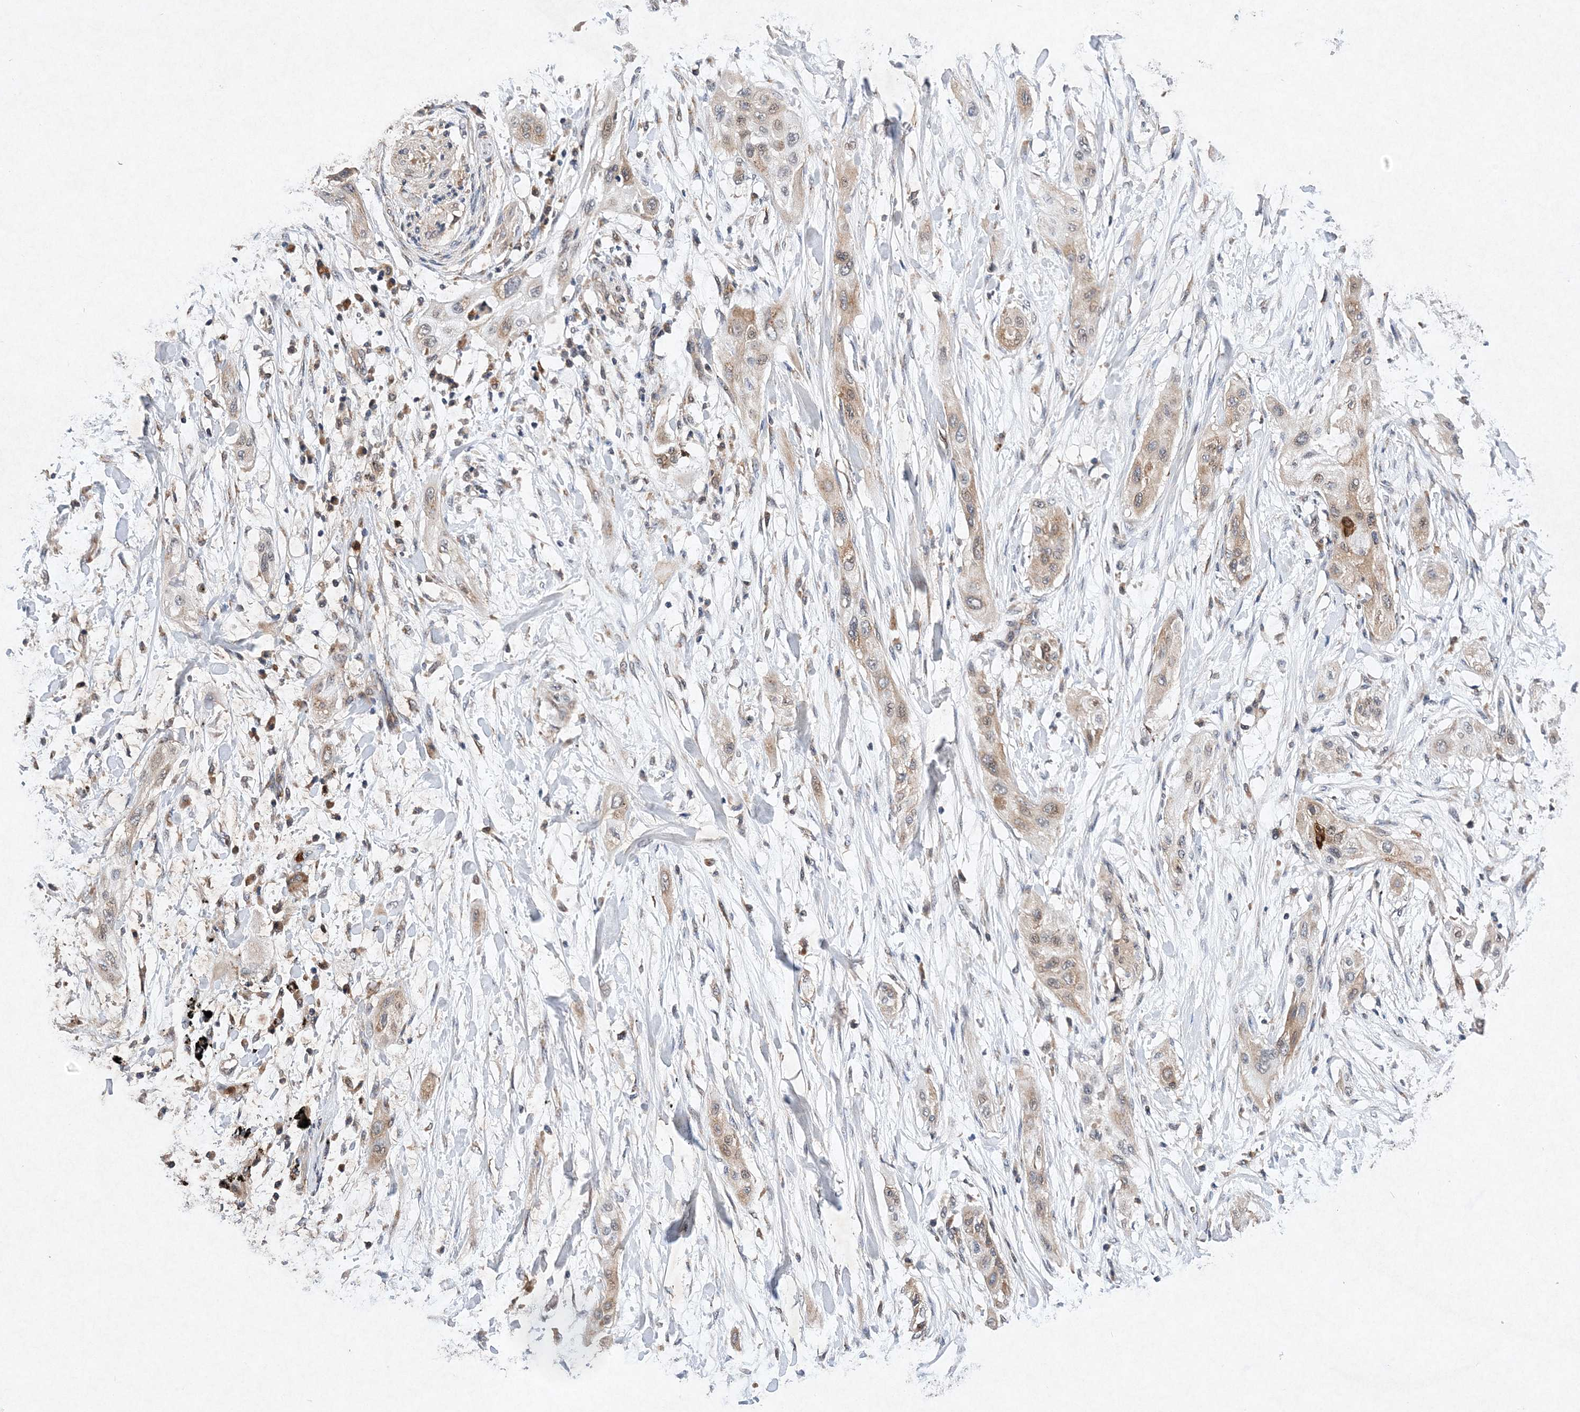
{"staining": {"intensity": "weak", "quantity": ">75%", "location": "cytoplasmic/membranous,nuclear"}, "tissue": "lung cancer", "cell_type": "Tumor cells", "image_type": "cancer", "snomed": [{"axis": "morphology", "description": "Squamous cell carcinoma, NOS"}, {"axis": "topography", "description": "Lung"}], "caption": "Brown immunohistochemical staining in human lung cancer (squamous cell carcinoma) displays weak cytoplasmic/membranous and nuclear positivity in about >75% of tumor cells. Using DAB (3,3'-diaminobenzidine) (brown) and hematoxylin (blue) stains, captured at high magnification using brightfield microscopy.", "gene": "PROSER1", "patient": {"sex": "female", "age": 47}}